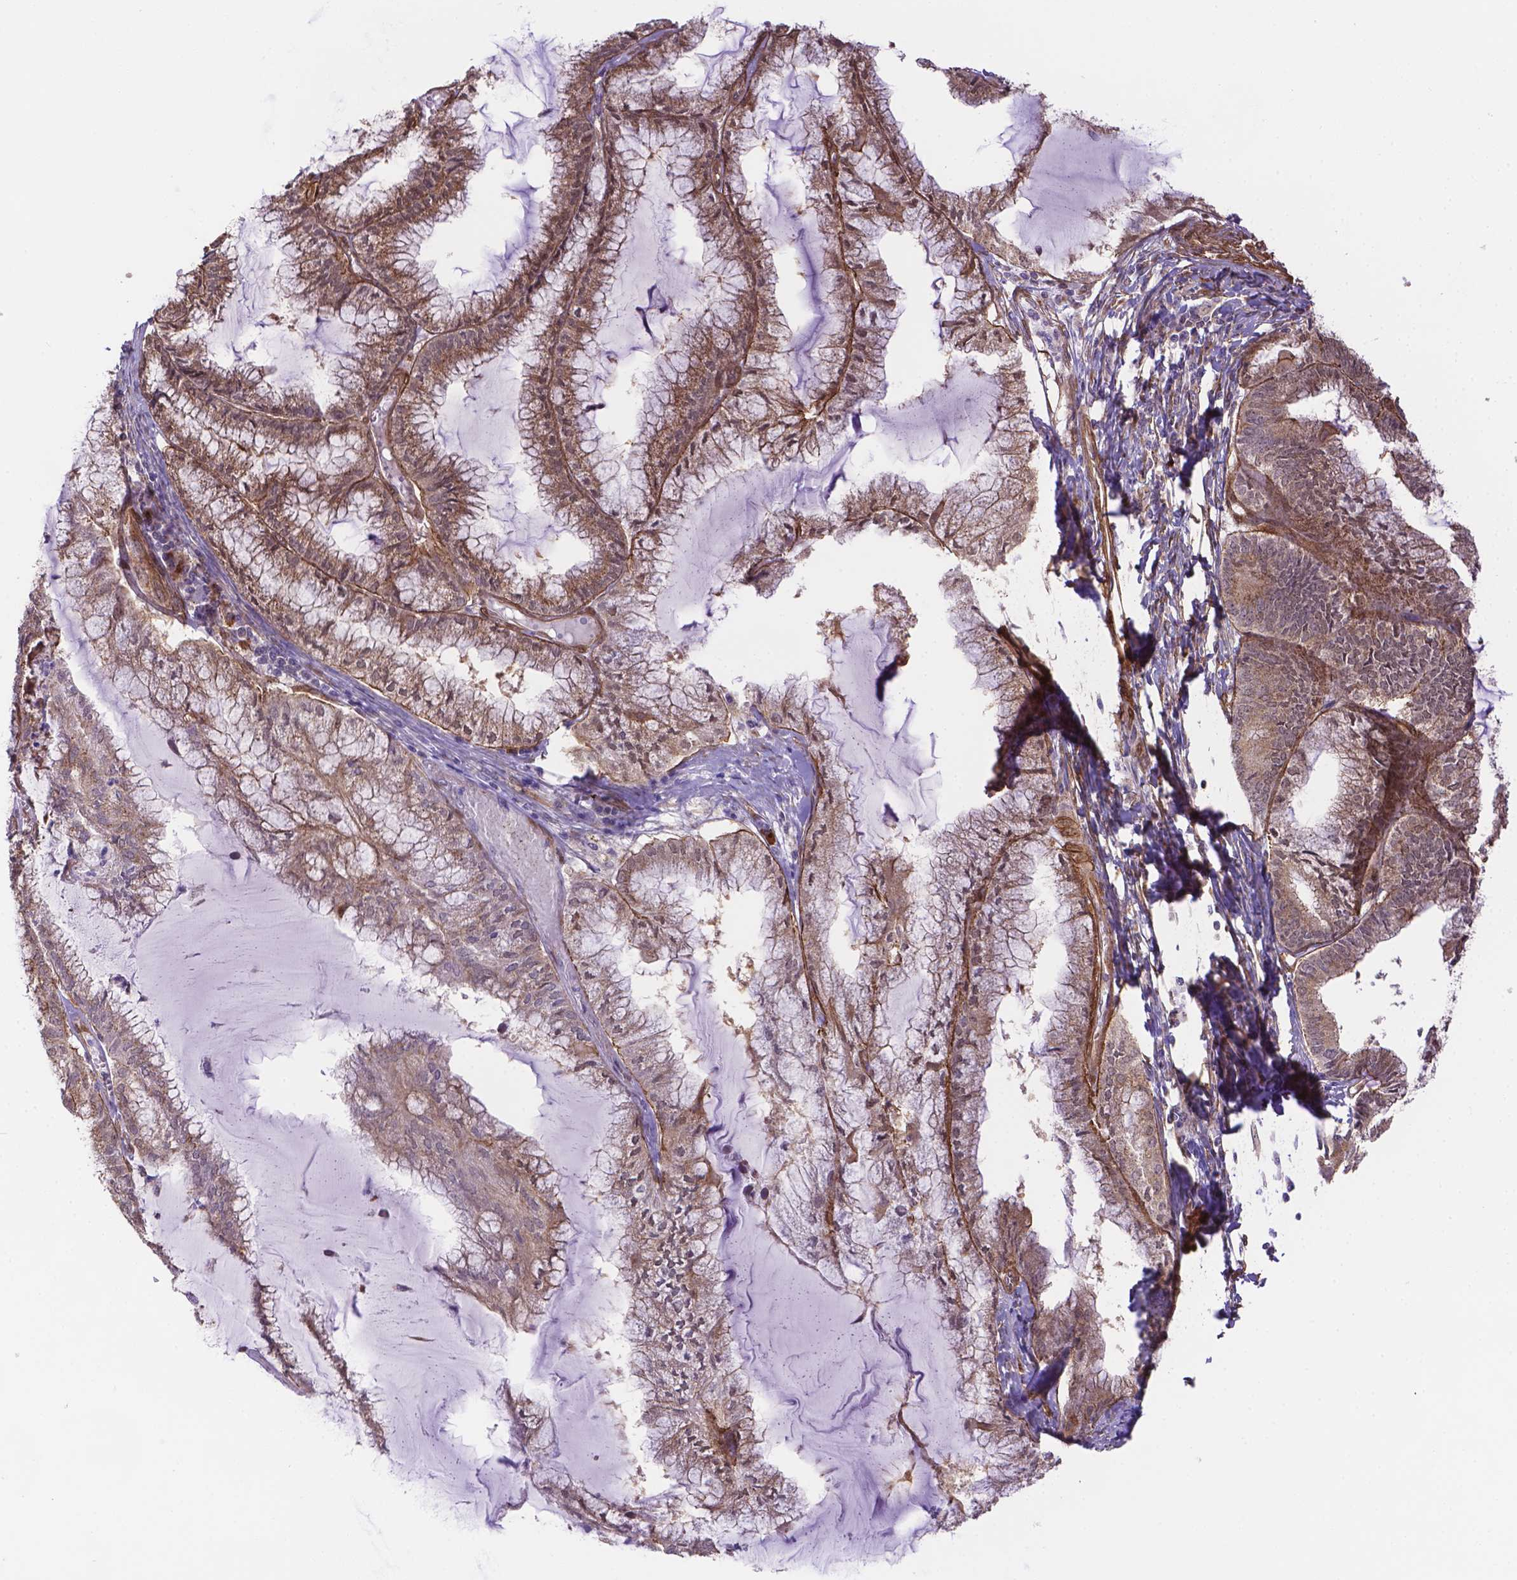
{"staining": {"intensity": "moderate", "quantity": ">75%", "location": "cytoplasmic/membranous"}, "tissue": "endometrial cancer", "cell_type": "Tumor cells", "image_type": "cancer", "snomed": [{"axis": "morphology", "description": "Carcinoma, NOS"}, {"axis": "topography", "description": "Endometrium"}], "caption": "An immunohistochemistry histopathology image of neoplastic tissue is shown. Protein staining in brown highlights moderate cytoplasmic/membranous positivity in endometrial cancer within tumor cells.", "gene": "YAP1", "patient": {"sex": "female", "age": 62}}